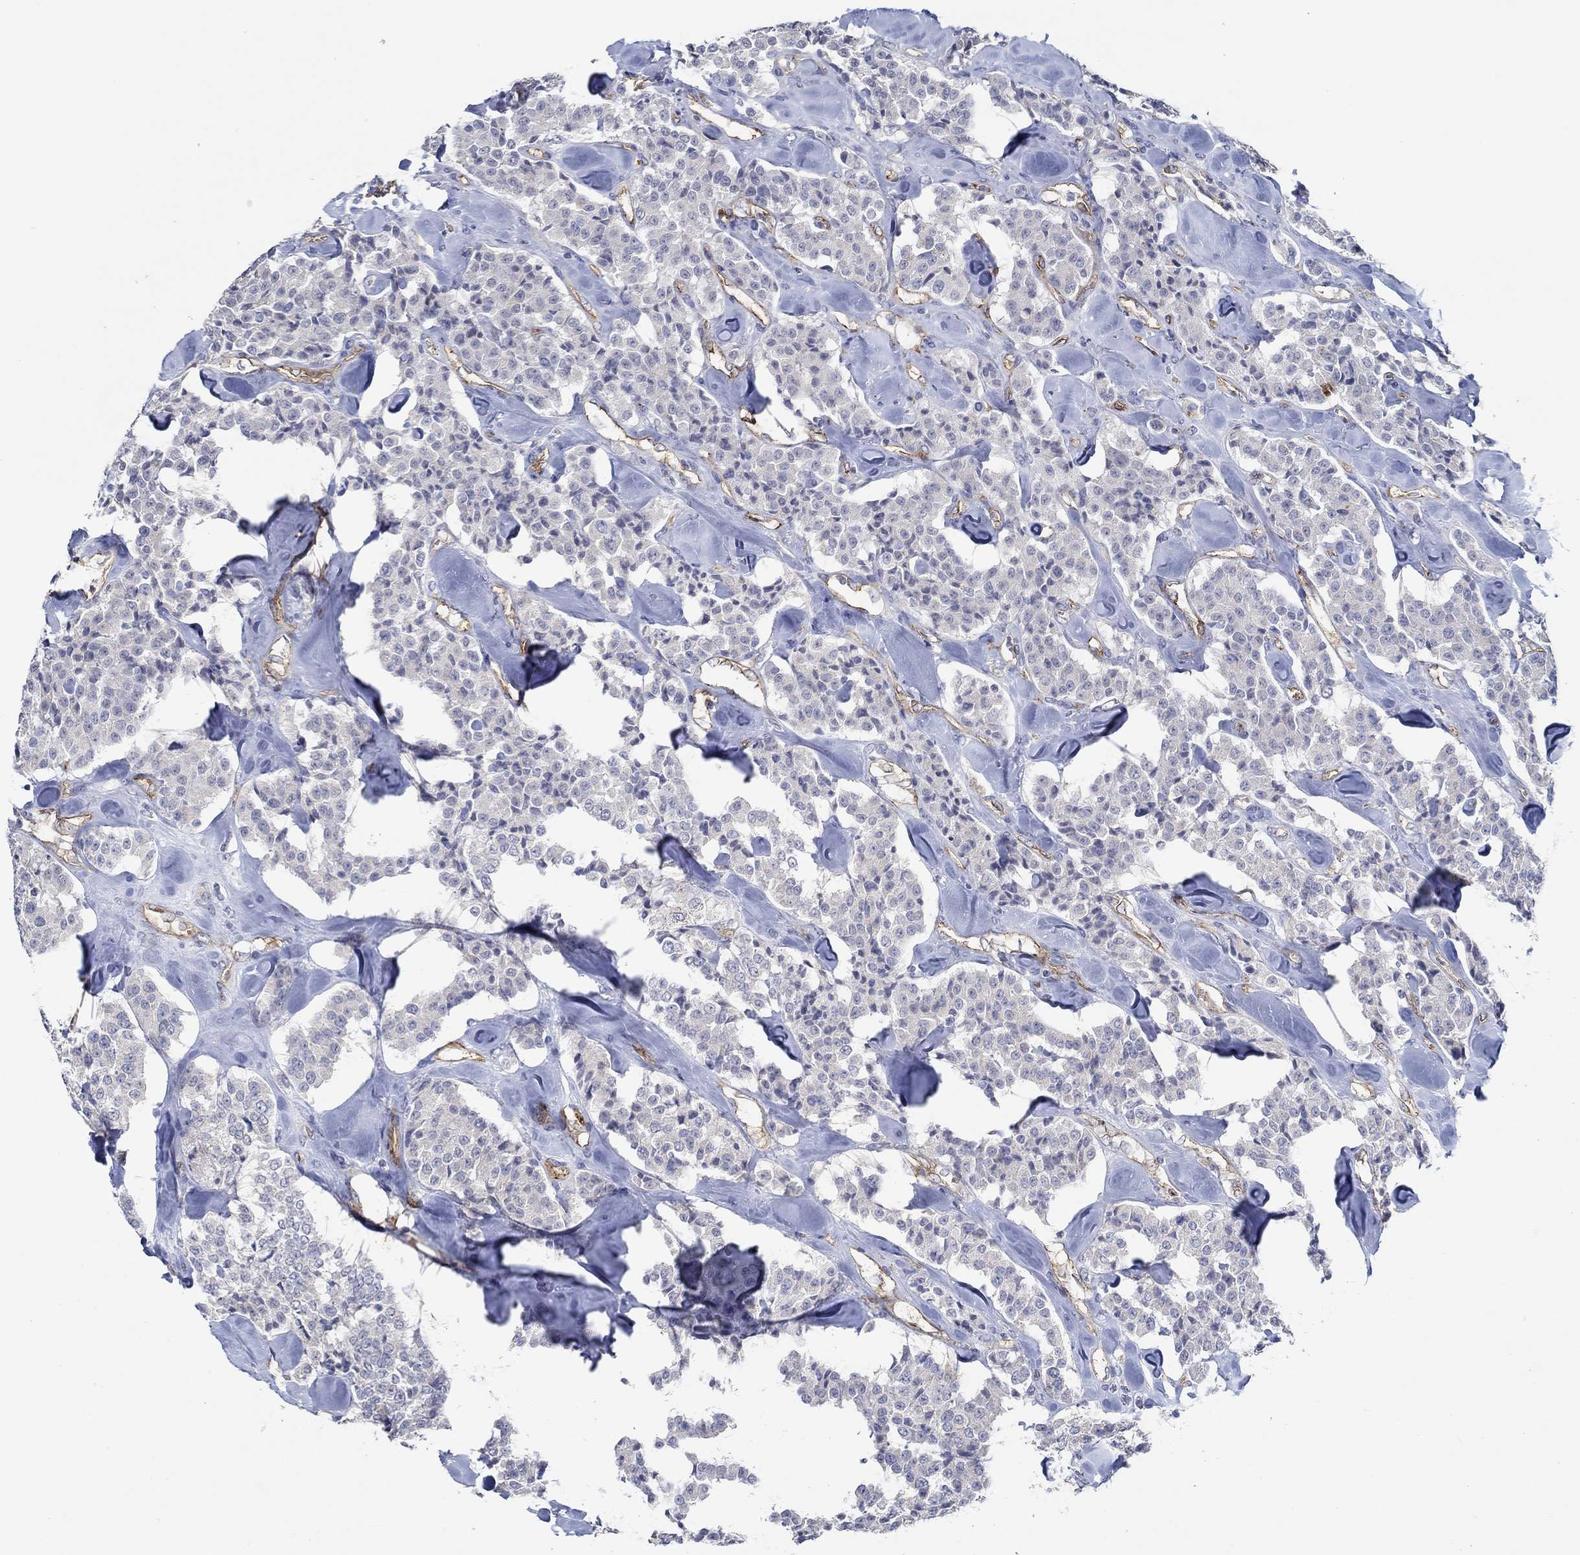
{"staining": {"intensity": "negative", "quantity": "none", "location": "none"}, "tissue": "carcinoid", "cell_type": "Tumor cells", "image_type": "cancer", "snomed": [{"axis": "morphology", "description": "Carcinoid, malignant, NOS"}, {"axis": "topography", "description": "Pancreas"}], "caption": "IHC of human carcinoid reveals no expression in tumor cells.", "gene": "GJA5", "patient": {"sex": "male", "age": 41}}